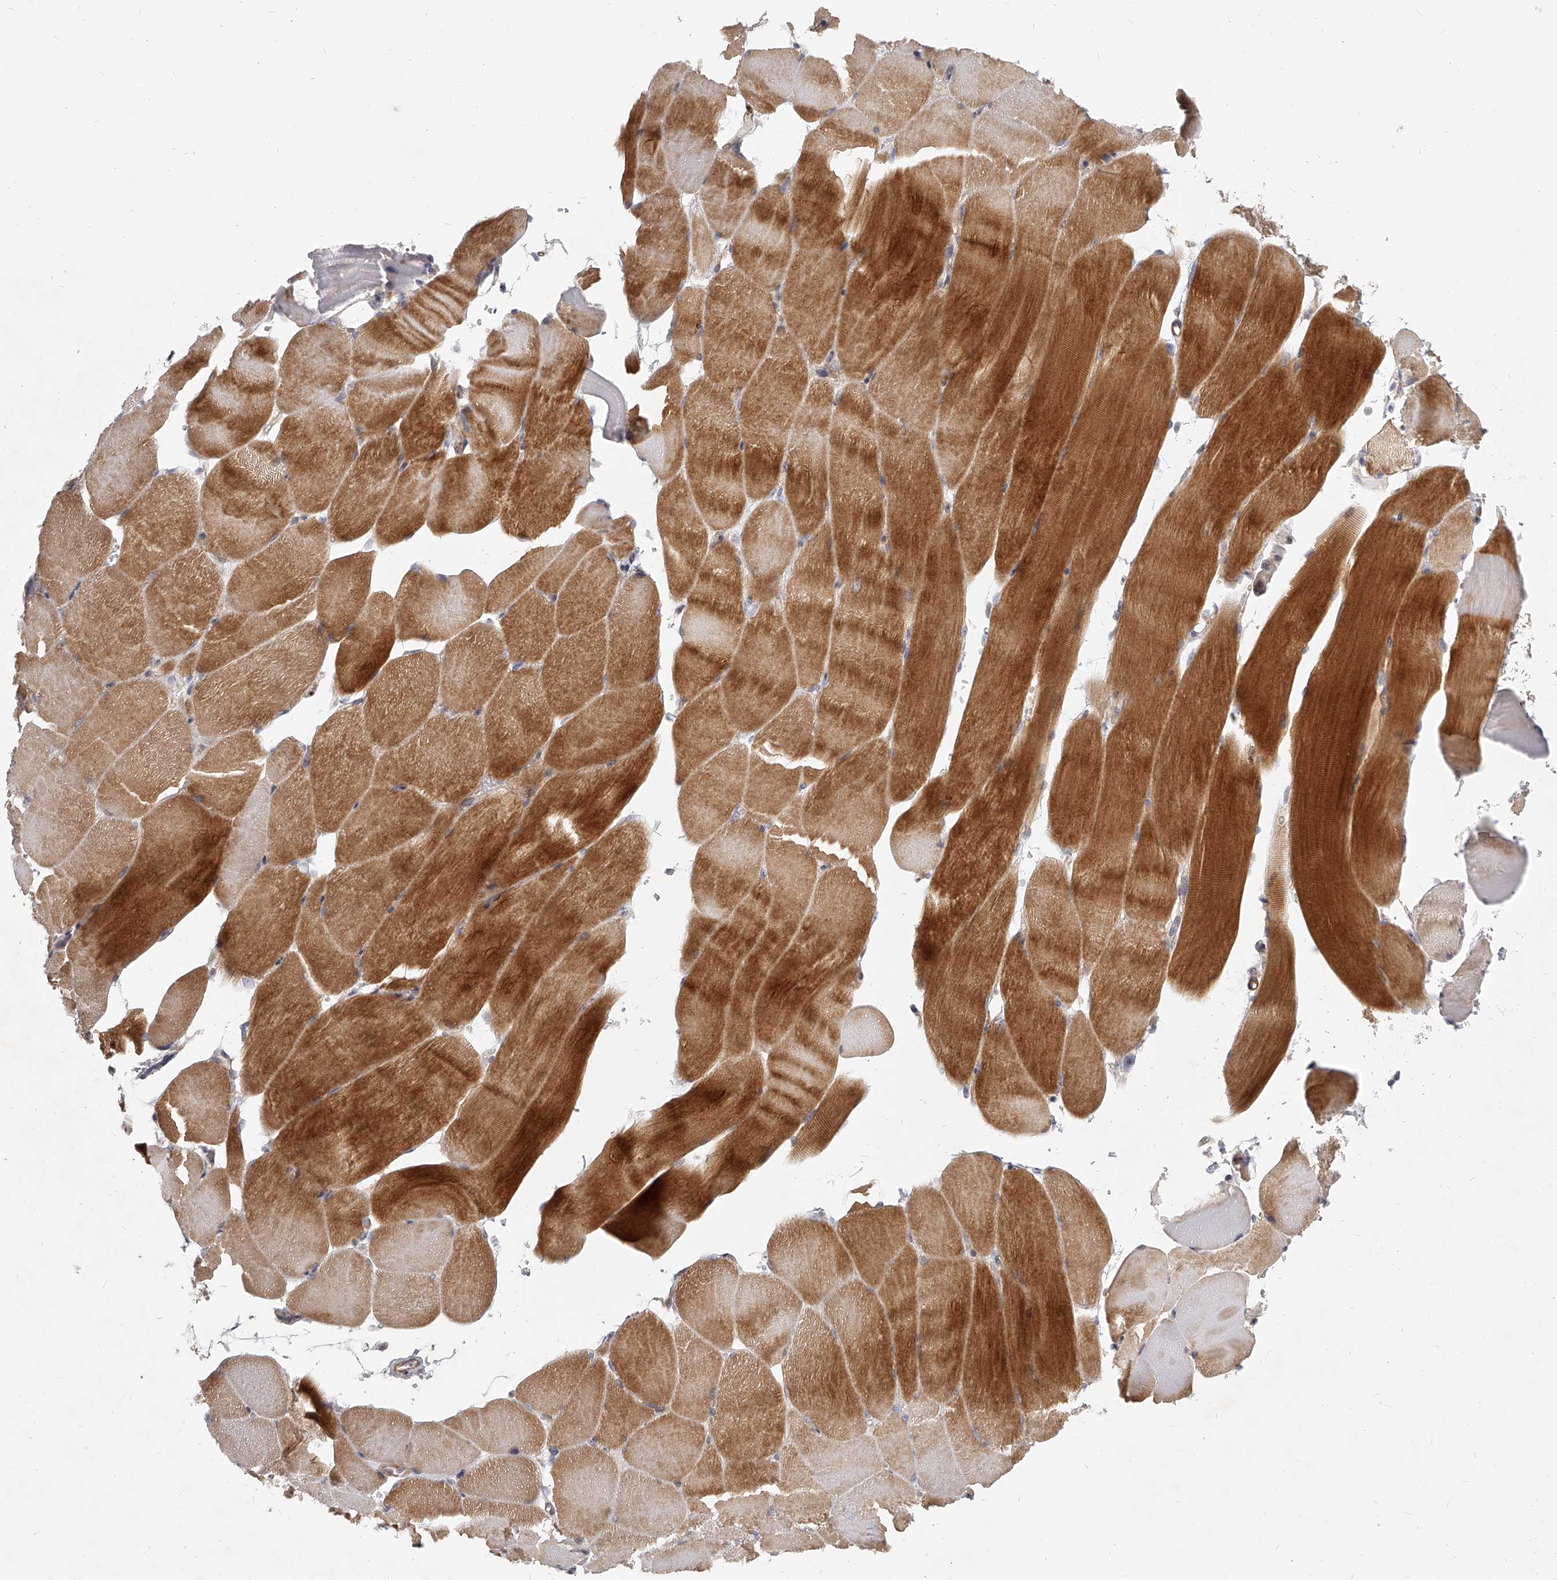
{"staining": {"intensity": "strong", "quantity": "25%-75%", "location": "cytoplasmic/membranous"}, "tissue": "skeletal muscle", "cell_type": "Myocytes", "image_type": "normal", "snomed": [{"axis": "morphology", "description": "Normal tissue, NOS"}, {"axis": "topography", "description": "Skeletal muscle"}, {"axis": "topography", "description": "Parathyroid gland"}], "caption": "Immunohistochemical staining of benign skeletal muscle displays strong cytoplasmic/membranous protein expression in about 25%-75% of myocytes.", "gene": "SLC37A1", "patient": {"sex": "female", "age": 37}}